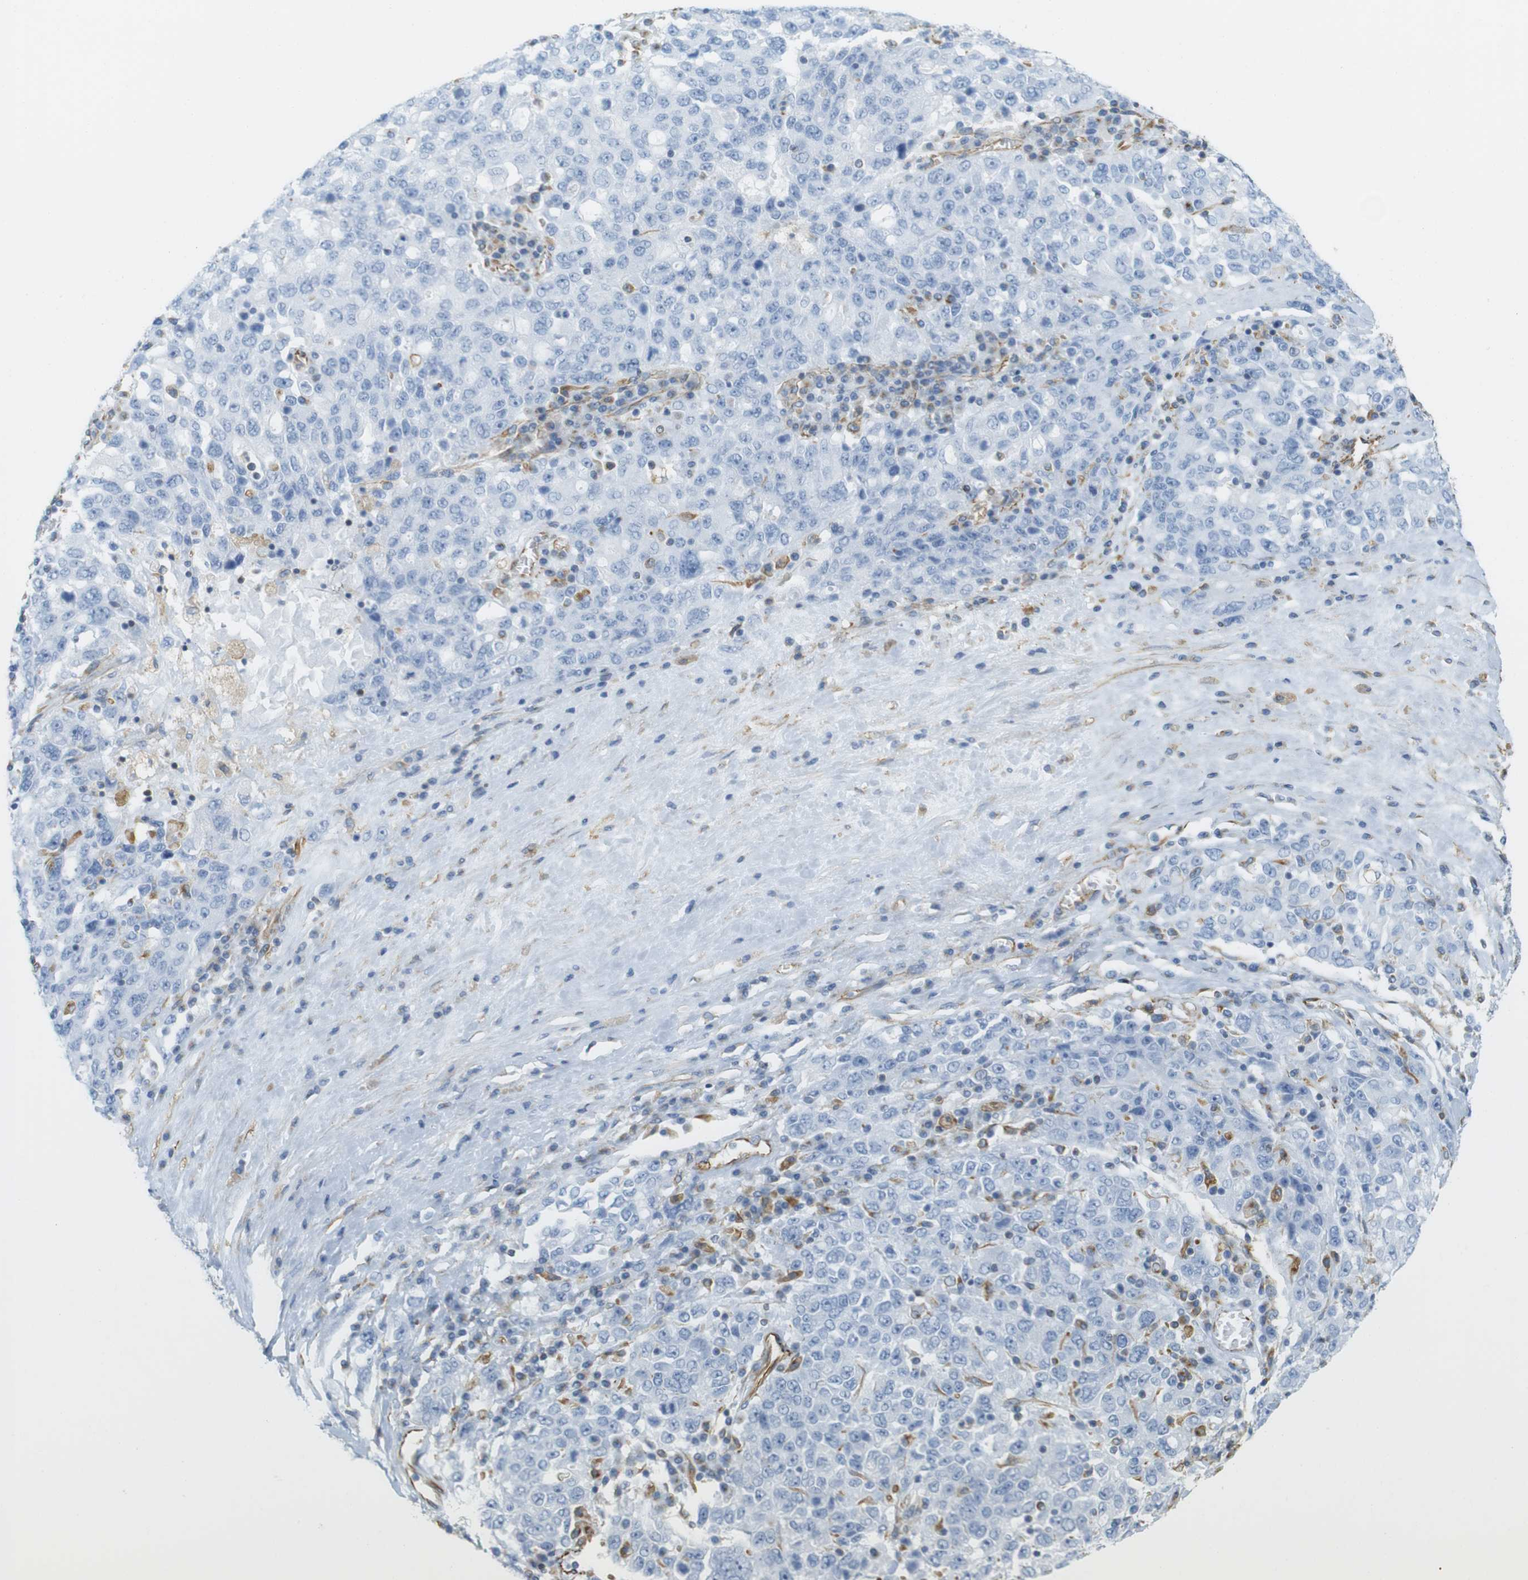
{"staining": {"intensity": "negative", "quantity": "none", "location": "none"}, "tissue": "ovarian cancer", "cell_type": "Tumor cells", "image_type": "cancer", "snomed": [{"axis": "morphology", "description": "Carcinoma, endometroid"}, {"axis": "topography", "description": "Ovary"}], "caption": "Ovarian cancer stained for a protein using IHC demonstrates no expression tumor cells.", "gene": "MS4A10", "patient": {"sex": "female", "age": 62}}